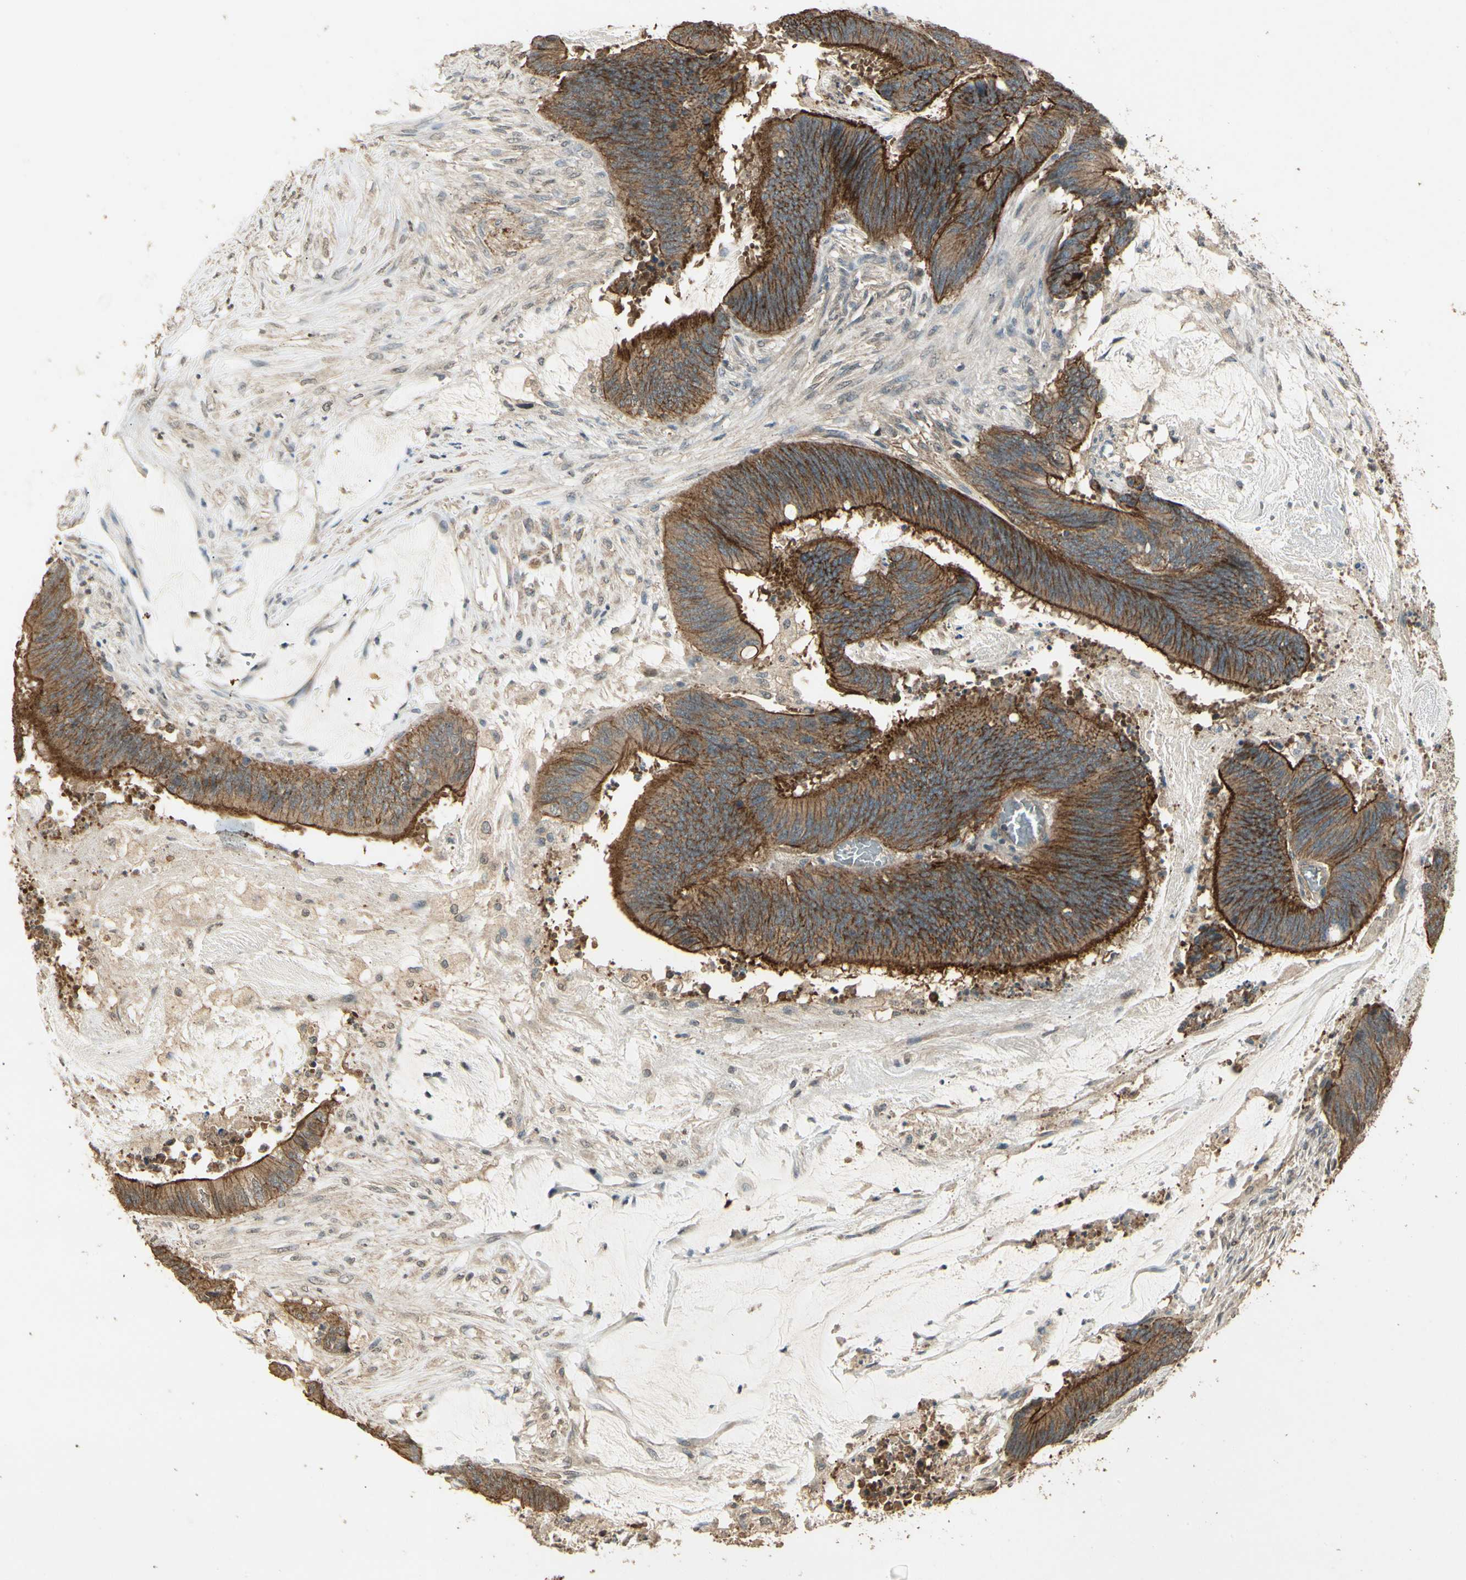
{"staining": {"intensity": "strong", "quantity": ">75%", "location": "cytoplasmic/membranous"}, "tissue": "colorectal cancer", "cell_type": "Tumor cells", "image_type": "cancer", "snomed": [{"axis": "morphology", "description": "Adenocarcinoma, NOS"}, {"axis": "topography", "description": "Rectum"}], "caption": "Immunohistochemical staining of human adenocarcinoma (colorectal) demonstrates high levels of strong cytoplasmic/membranous protein expression in about >75% of tumor cells. (Brightfield microscopy of DAB IHC at high magnification).", "gene": "RNF180", "patient": {"sex": "female", "age": 66}}